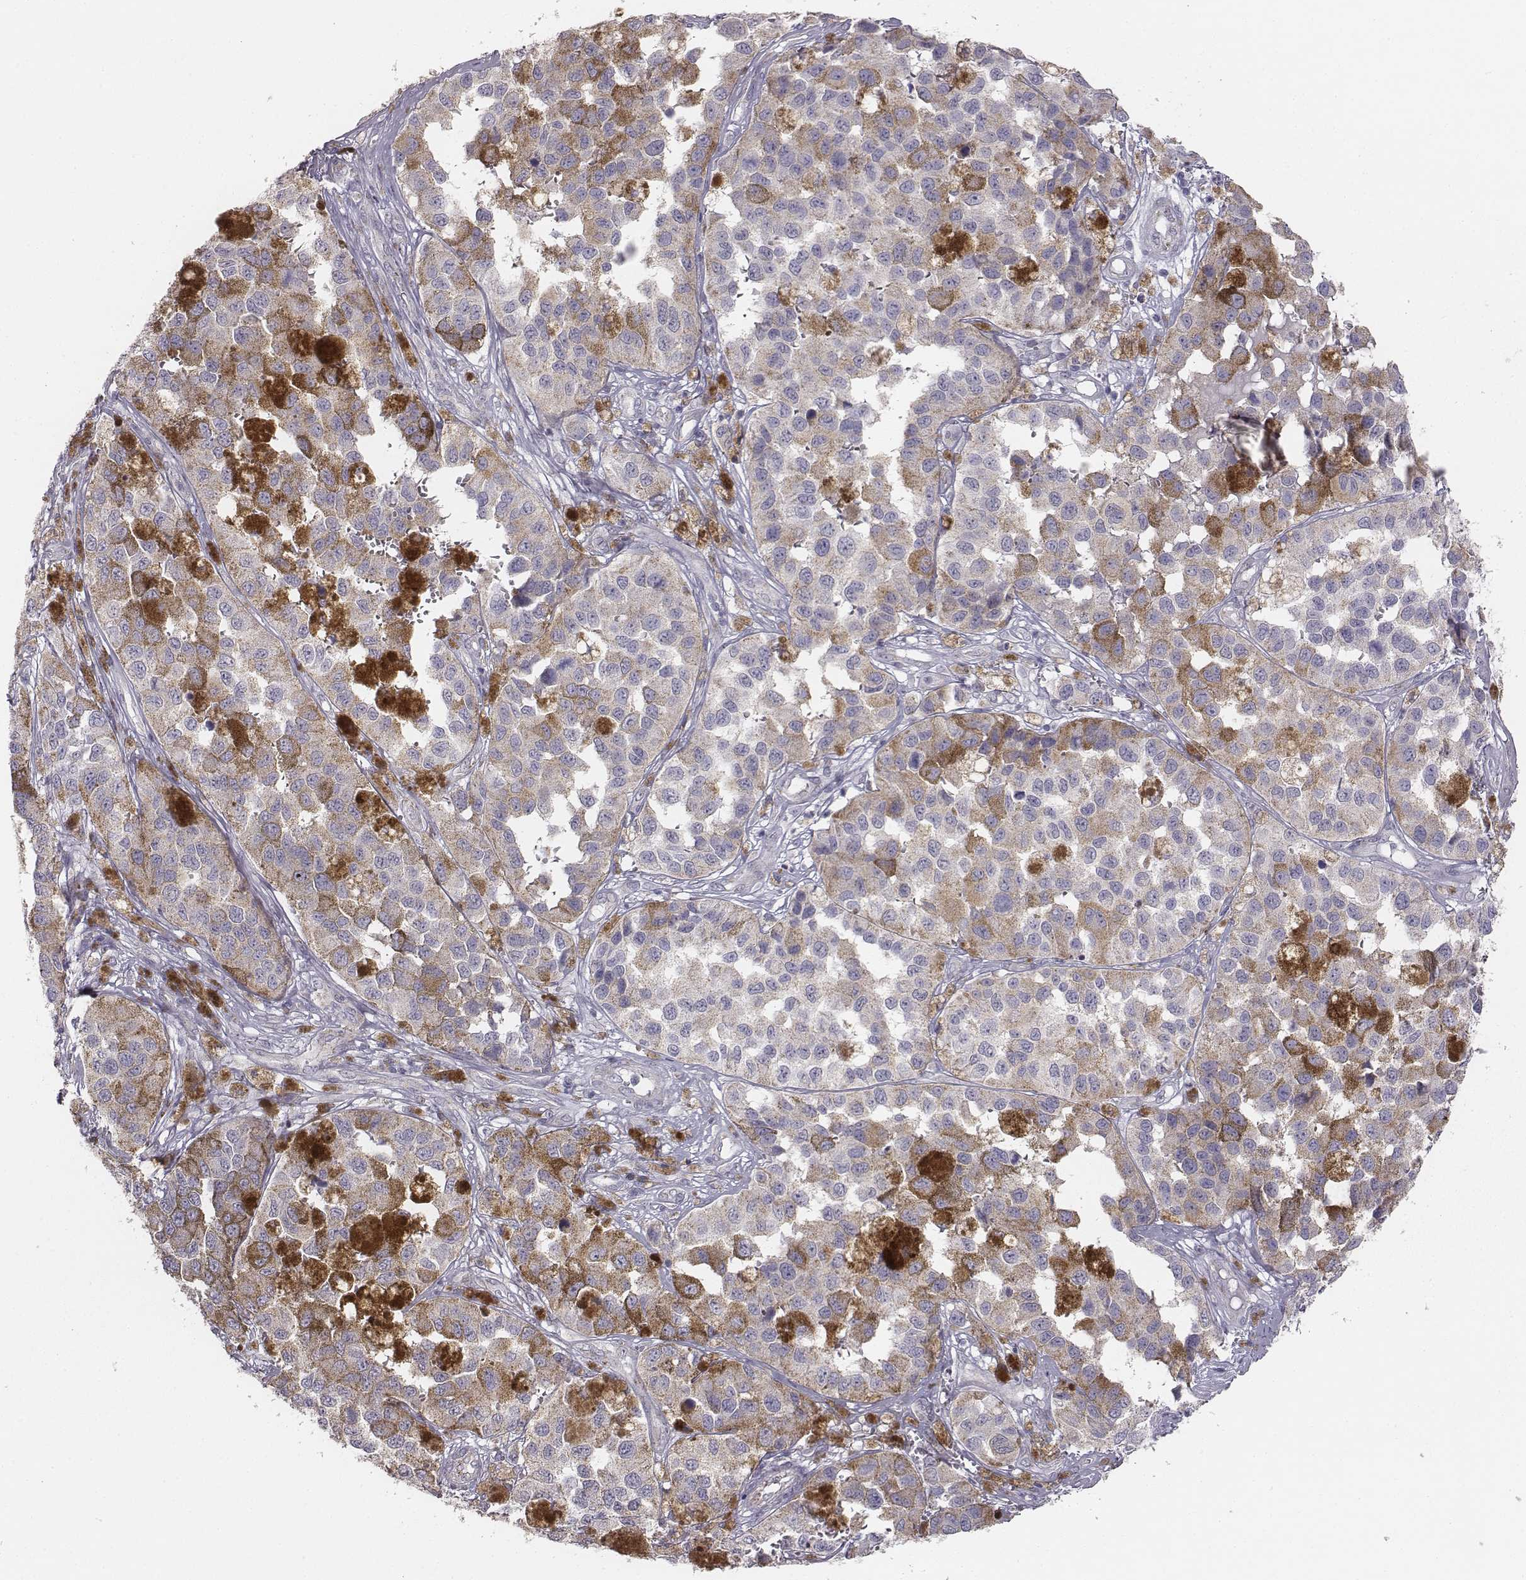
{"staining": {"intensity": "negative", "quantity": "none", "location": "none"}, "tissue": "melanoma", "cell_type": "Tumor cells", "image_type": "cancer", "snomed": [{"axis": "morphology", "description": "Malignant melanoma, NOS"}, {"axis": "topography", "description": "Skin"}], "caption": "Immunohistochemistry (IHC) of human malignant melanoma reveals no positivity in tumor cells. (Stains: DAB (3,3'-diaminobenzidine) immunohistochemistry with hematoxylin counter stain, Microscopy: brightfield microscopy at high magnification).", "gene": "ABCD3", "patient": {"sex": "female", "age": 58}}